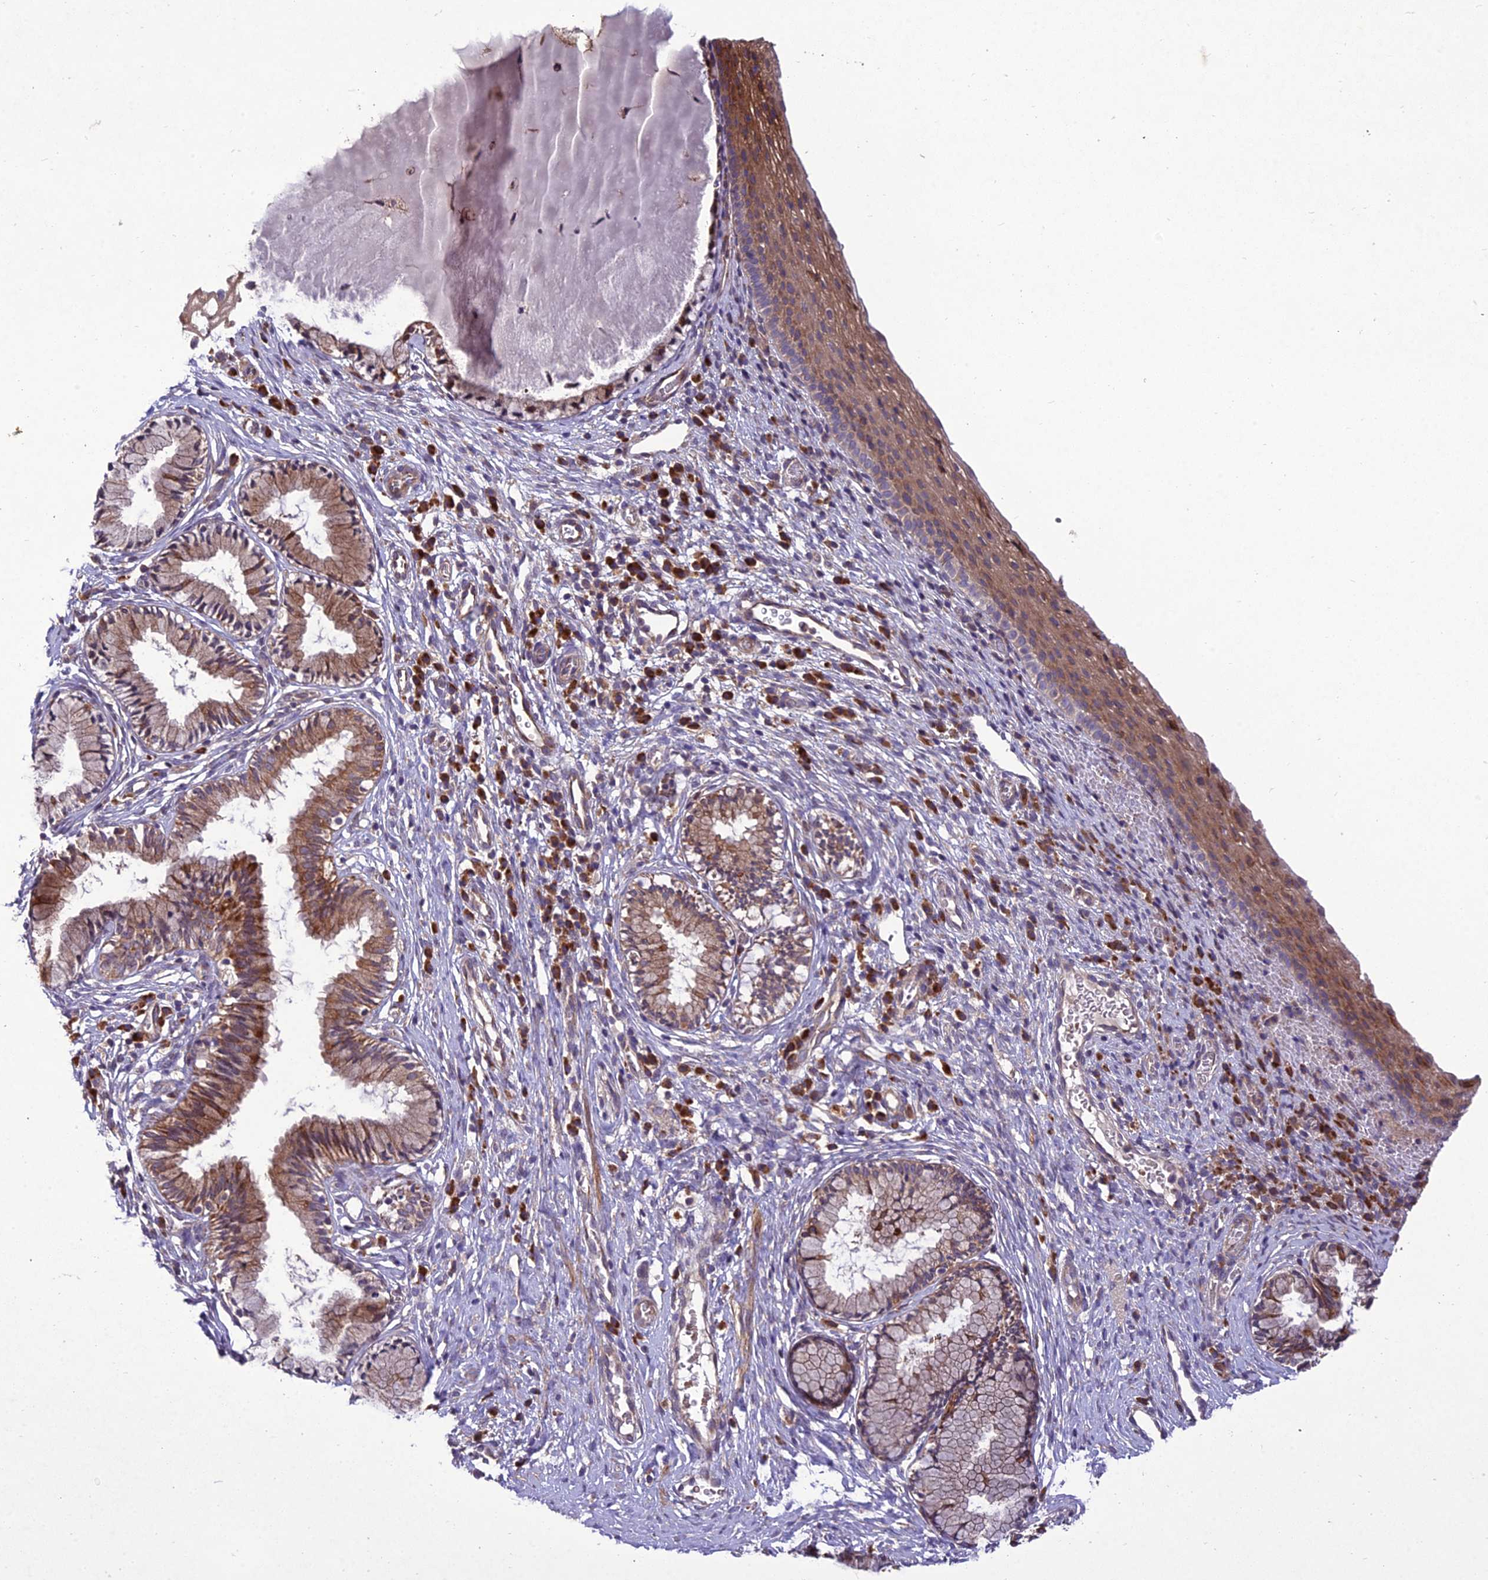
{"staining": {"intensity": "moderate", "quantity": "25%-75%", "location": "cytoplasmic/membranous"}, "tissue": "cervix", "cell_type": "Glandular cells", "image_type": "normal", "snomed": [{"axis": "morphology", "description": "Normal tissue, NOS"}, {"axis": "topography", "description": "Cervix"}], "caption": "About 25%-75% of glandular cells in benign human cervix show moderate cytoplasmic/membranous protein positivity as visualized by brown immunohistochemical staining.", "gene": "CENPL", "patient": {"sex": "female", "age": 27}}